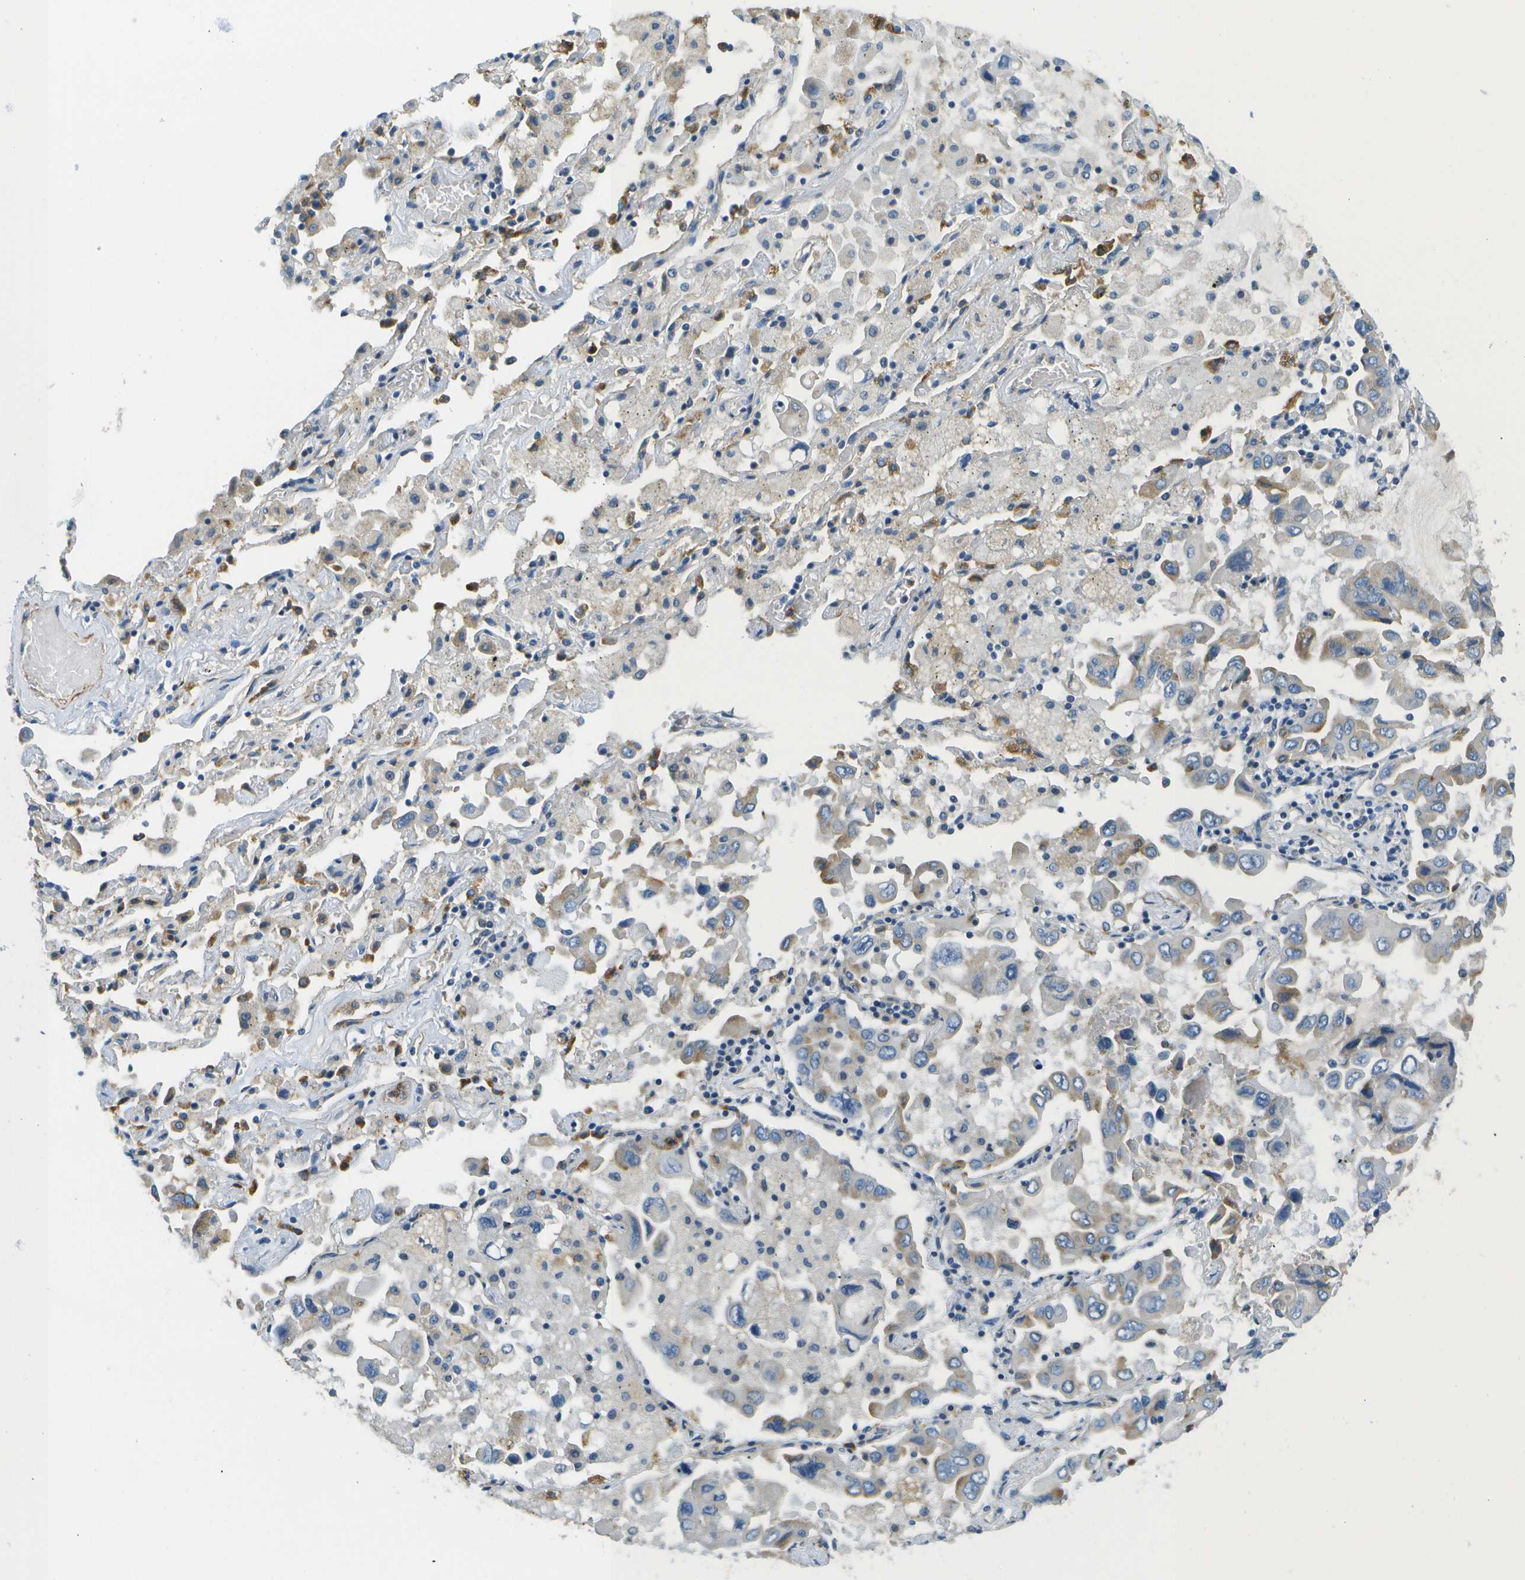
{"staining": {"intensity": "weak", "quantity": "<25%", "location": "cytoplasmic/membranous"}, "tissue": "lung cancer", "cell_type": "Tumor cells", "image_type": "cancer", "snomed": [{"axis": "morphology", "description": "Adenocarcinoma, NOS"}, {"axis": "topography", "description": "Lung"}], "caption": "This is a image of immunohistochemistry (IHC) staining of lung cancer, which shows no expression in tumor cells. (Brightfield microscopy of DAB immunohistochemistry (IHC) at high magnification).", "gene": "MYH11", "patient": {"sex": "male", "age": 64}}